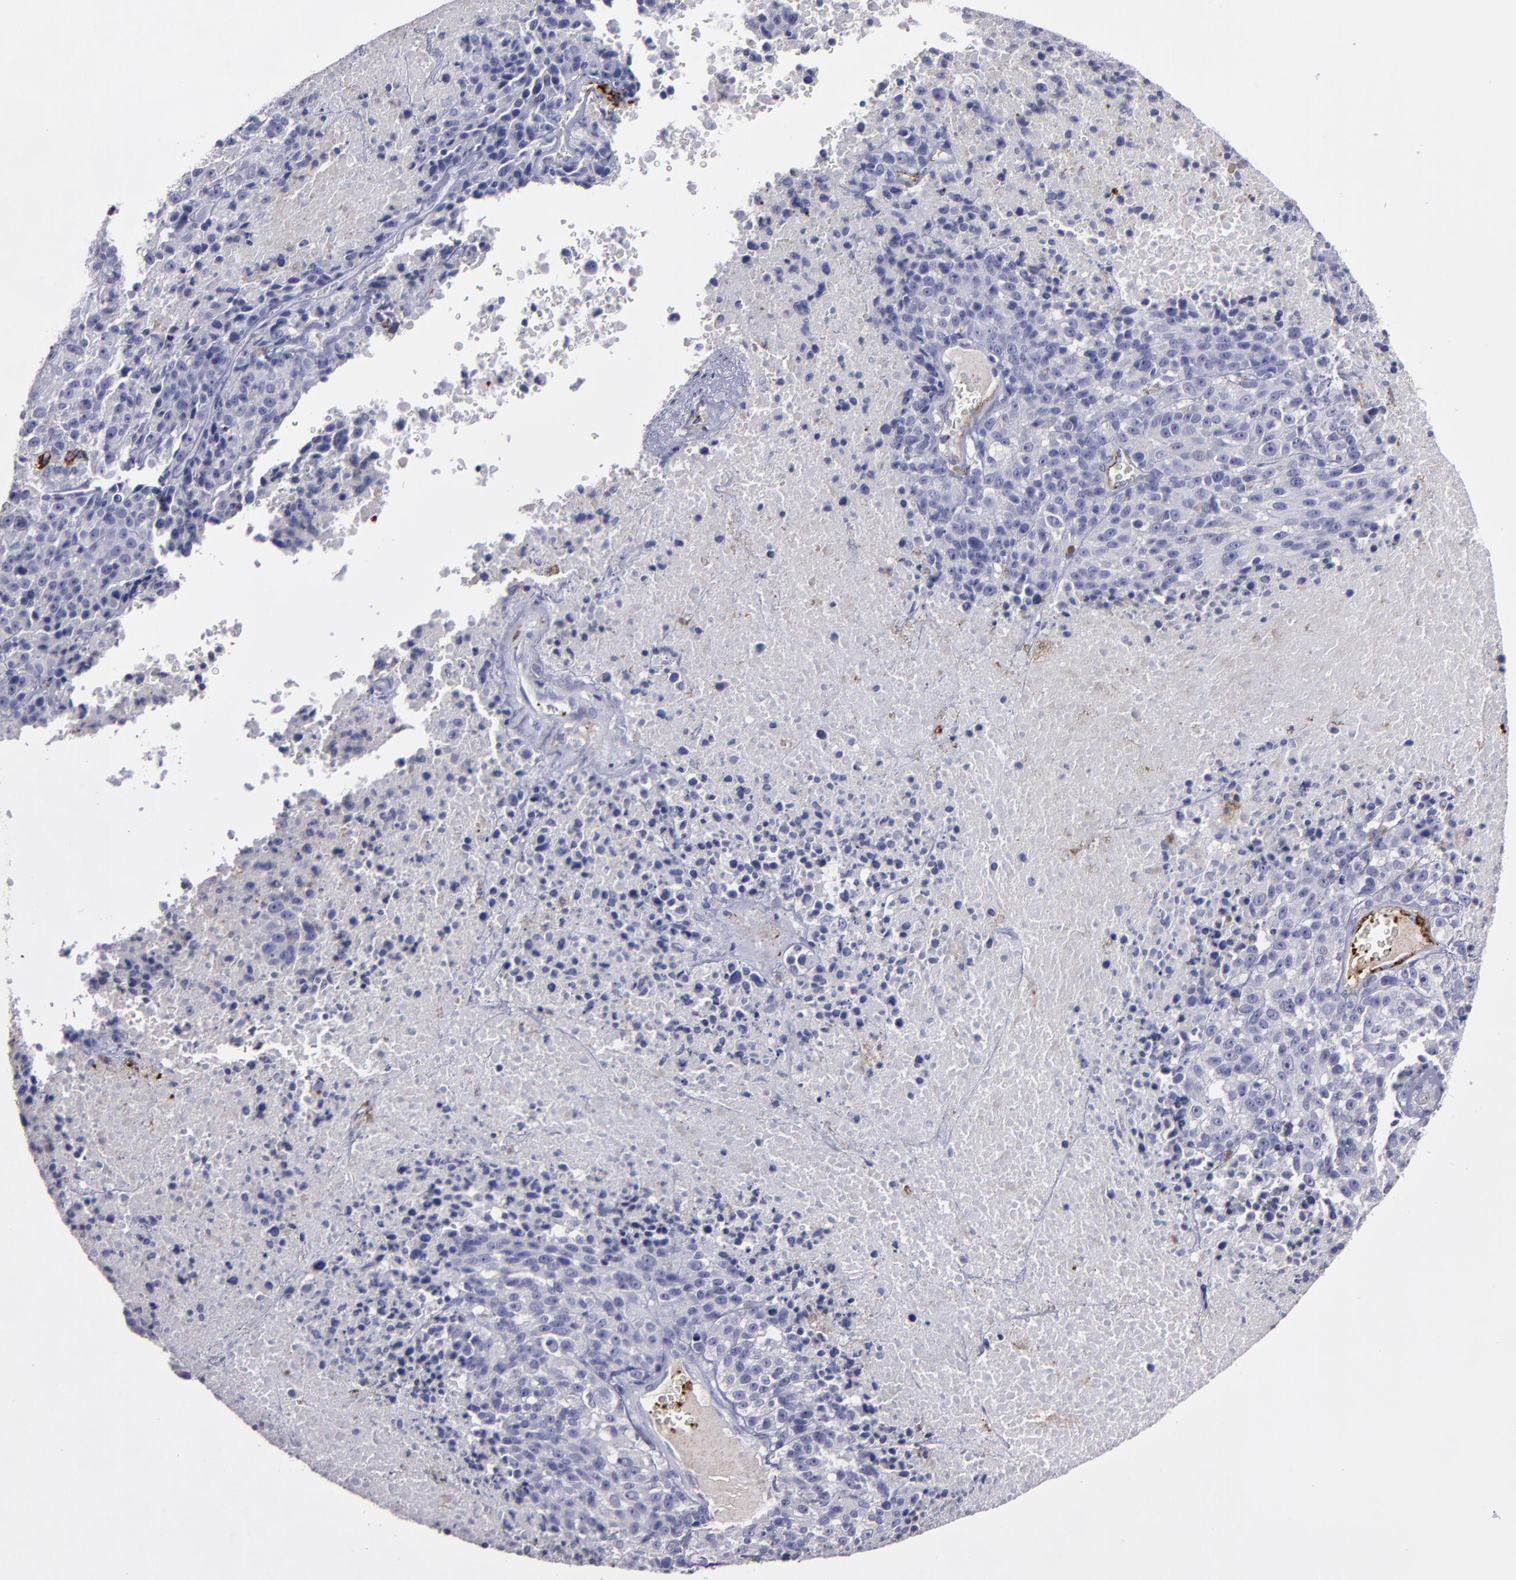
{"staining": {"intensity": "negative", "quantity": "none", "location": "none"}, "tissue": "melanoma", "cell_type": "Tumor cells", "image_type": "cancer", "snomed": [{"axis": "morphology", "description": "Malignant melanoma, Metastatic site"}, {"axis": "topography", "description": "Cerebral cortex"}], "caption": "The image exhibits no significant staining in tumor cells of malignant melanoma (metastatic site).", "gene": "CD36", "patient": {"sex": "female", "age": 52}}